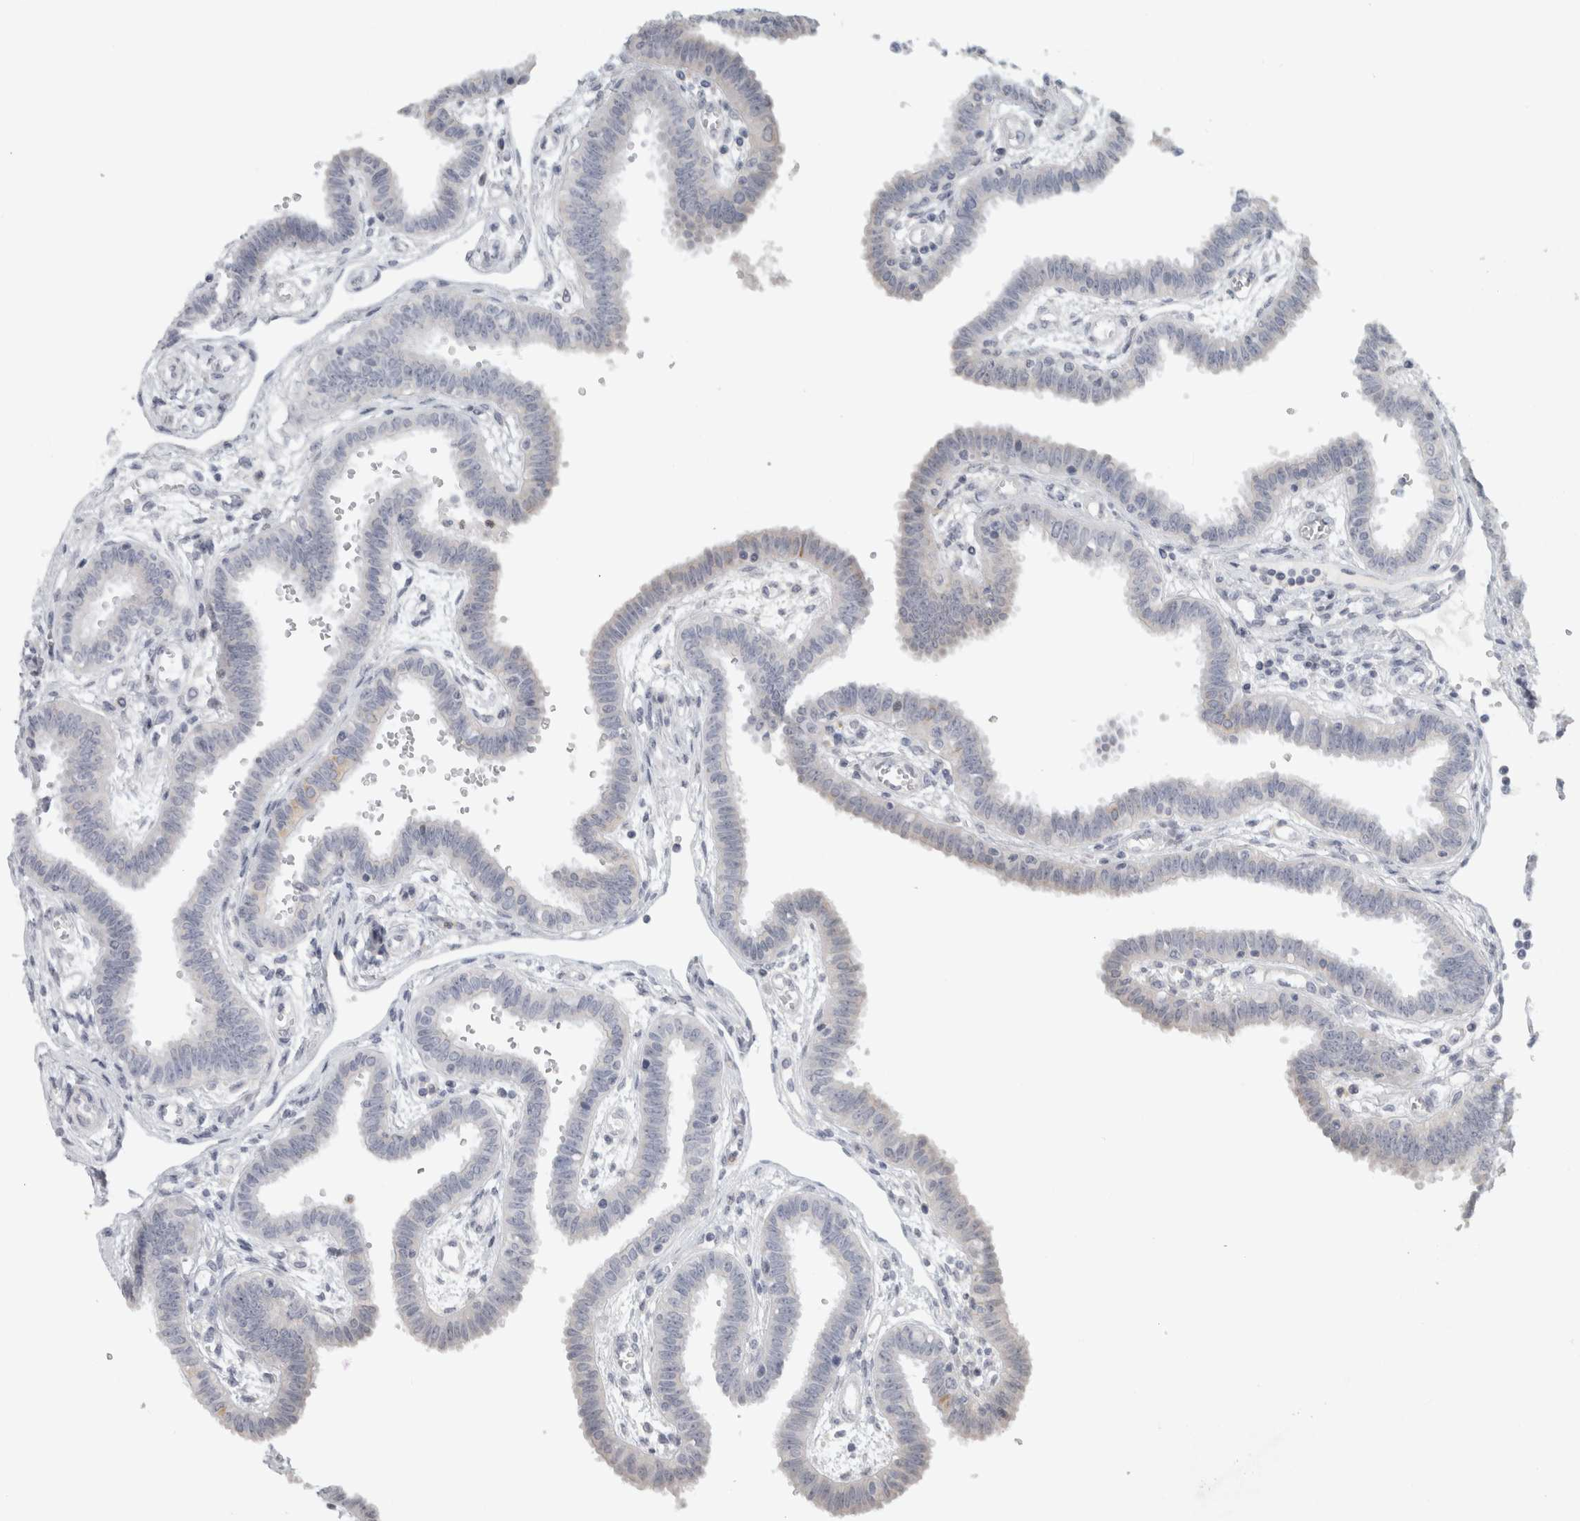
{"staining": {"intensity": "negative", "quantity": "none", "location": "none"}, "tissue": "fallopian tube", "cell_type": "Glandular cells", "image_type": "normal", "snomed": [{"axis": "morphology", "description": "Normal tissue, NOS"}, {"axis": "topography", "description": "Fallopian tube"}], "caption": "A photomicrograph of fallopian tube stained for a protein exhibits no brown staining in glandular cells.", "gene": "PTPRN2", "patient": {"sex": "female", "age": 32}}